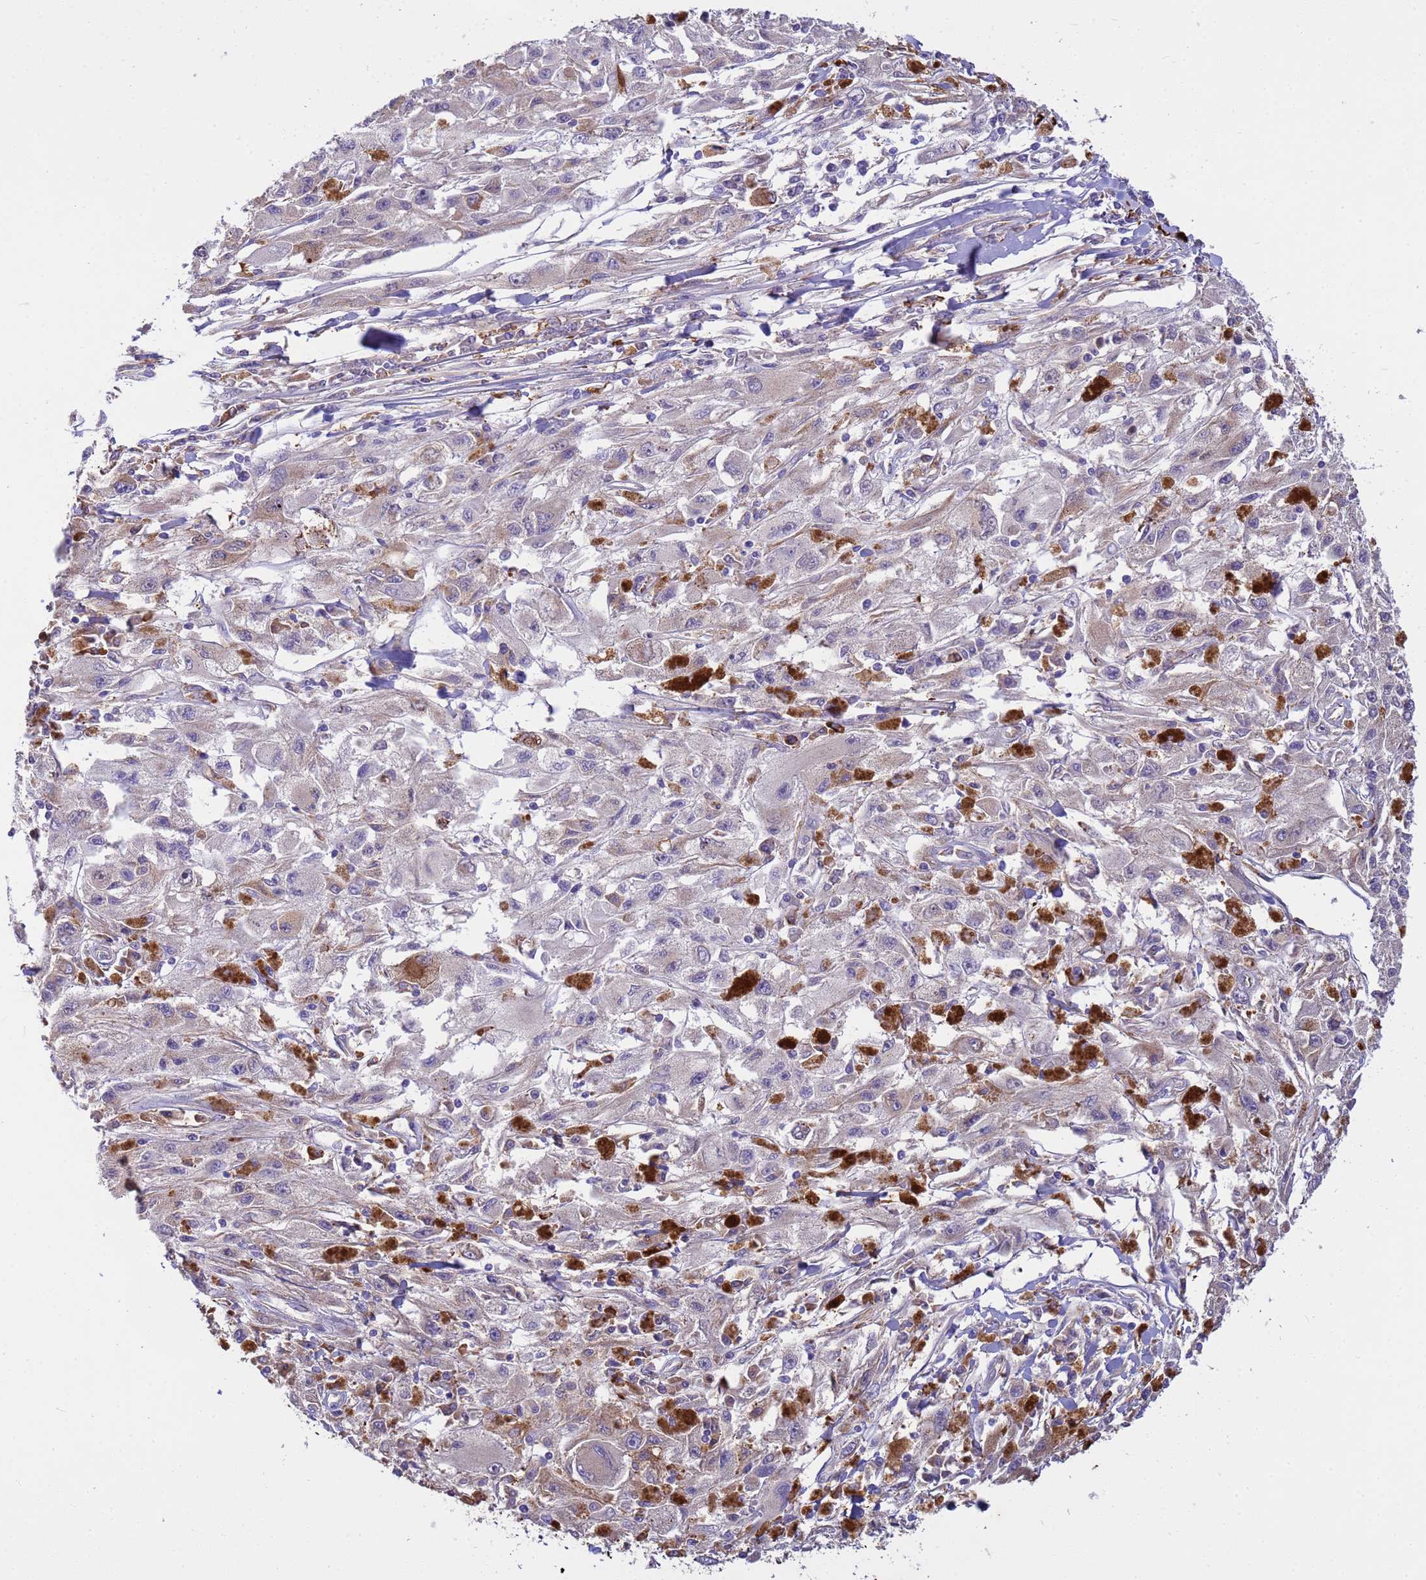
{"staining": {"intensity": "weak", "quantity": "<25%", "location": "cytoplasmic/membranous"}, "tissue": "melanoma", "cell_type": "Tumor cells", "image_type": "cancer", "snomed": [{"axis": "morphology", "description": "Malignant melanoma, Metastatic site"}, {"axis": "topography", "description": "Skin"}], "caption": "The histopathology image exhibits no staining of tumor cells in malignant melanoma (metastatic site). (Immunohistochemistry (ihc), brightfield microscopy, high magnification).", "gene": "THAP5", "patient": {"sex": "male", "age": 53}}